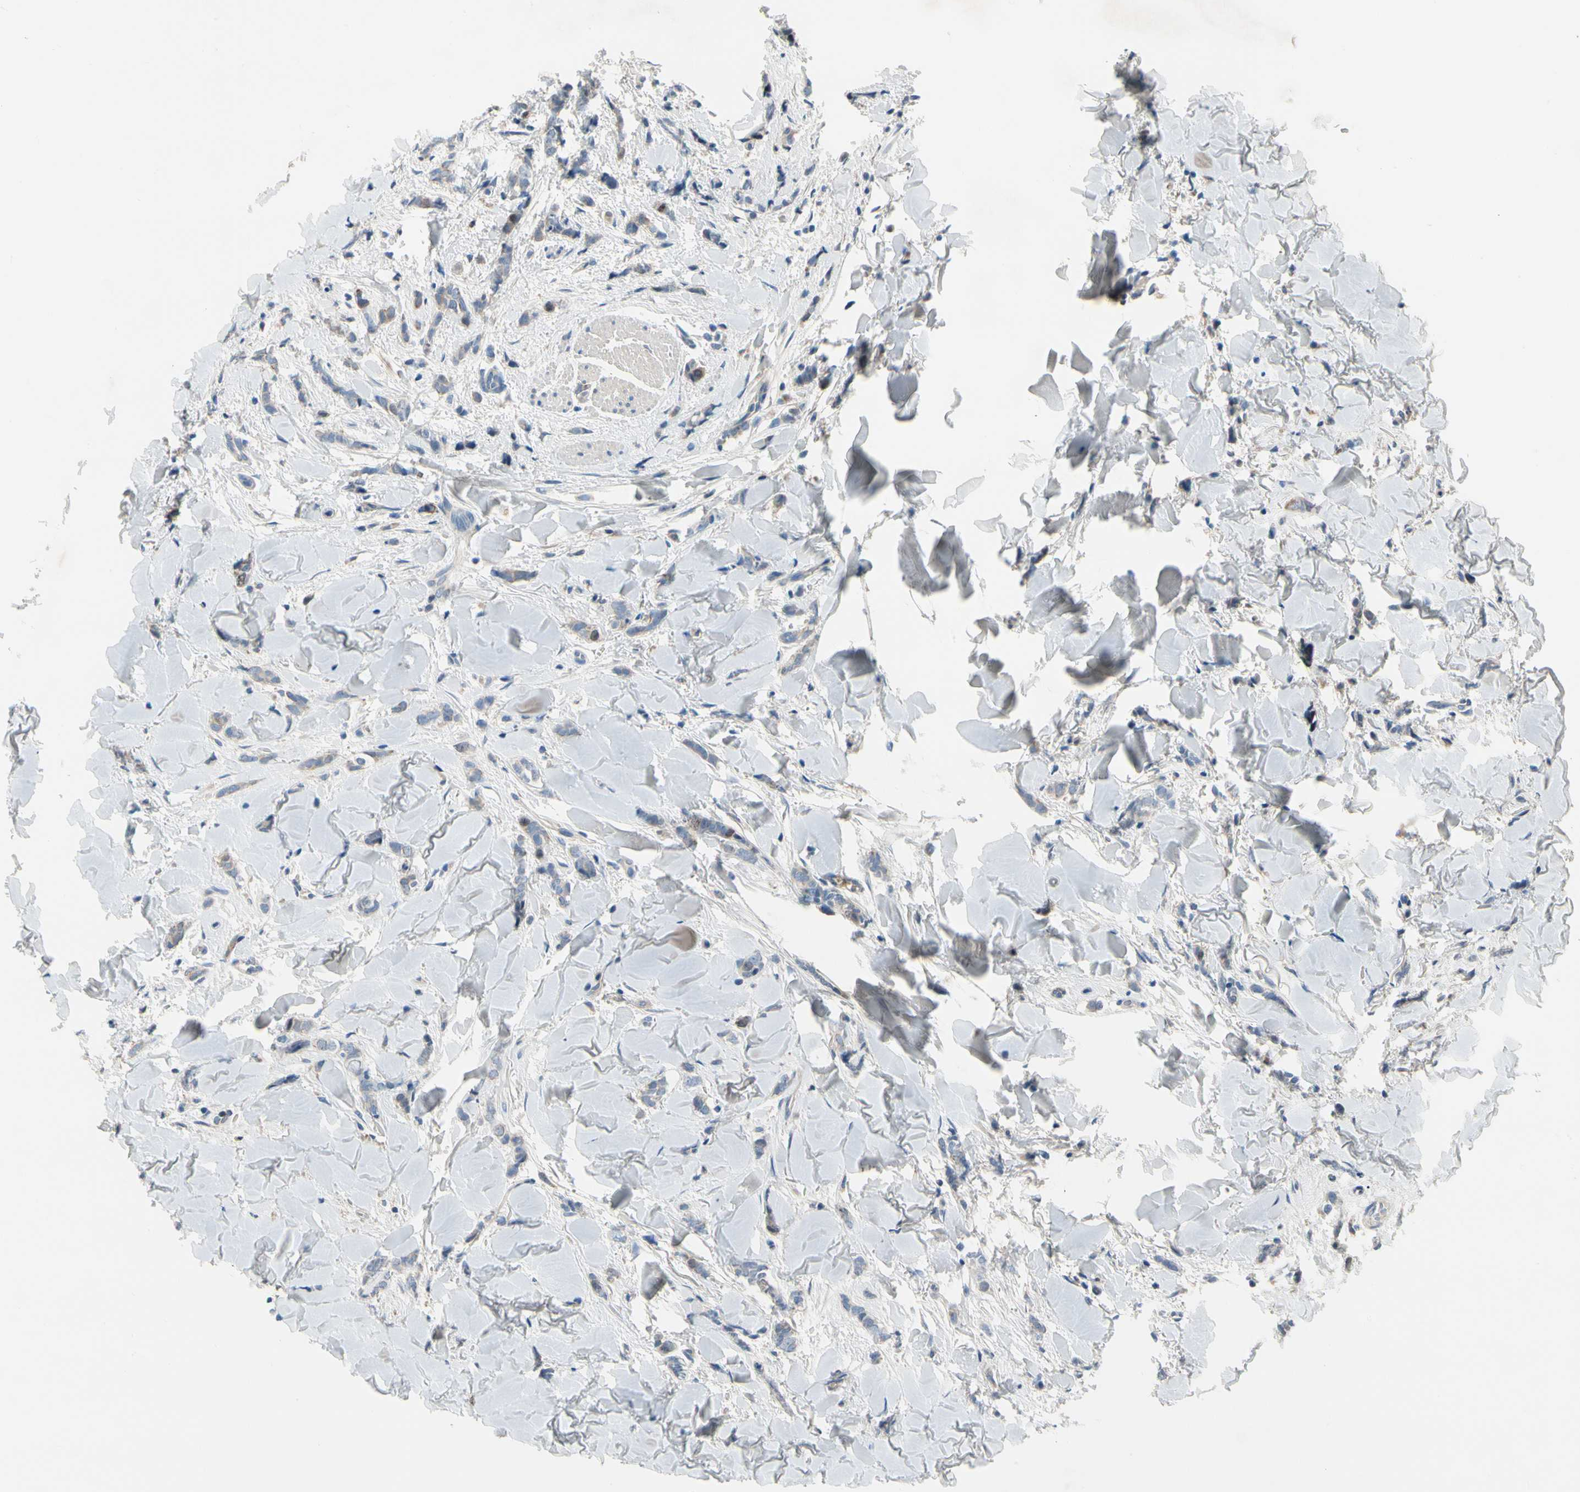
{"staining": {"intensity": "negative", "quantity": "none", "location": "none"}, "tissue": "breast cancer", "cell_type": "Tumor cells", "image_type": "cancer", "snomed": [{"axis": "morphology", "description": "Lobular carcinoma"}, {"axis": "topography", "description": "Skin"}, {"axis": "topography", "description": "Breast"}], "caption": "Histopathology image shows no significant protein positivity in tumor cells of breast cancer (lobular carcinoma). Nuclei are stained in blue.", "gene": "HJURP", "patient": {"sex": "female", "age": 46}}